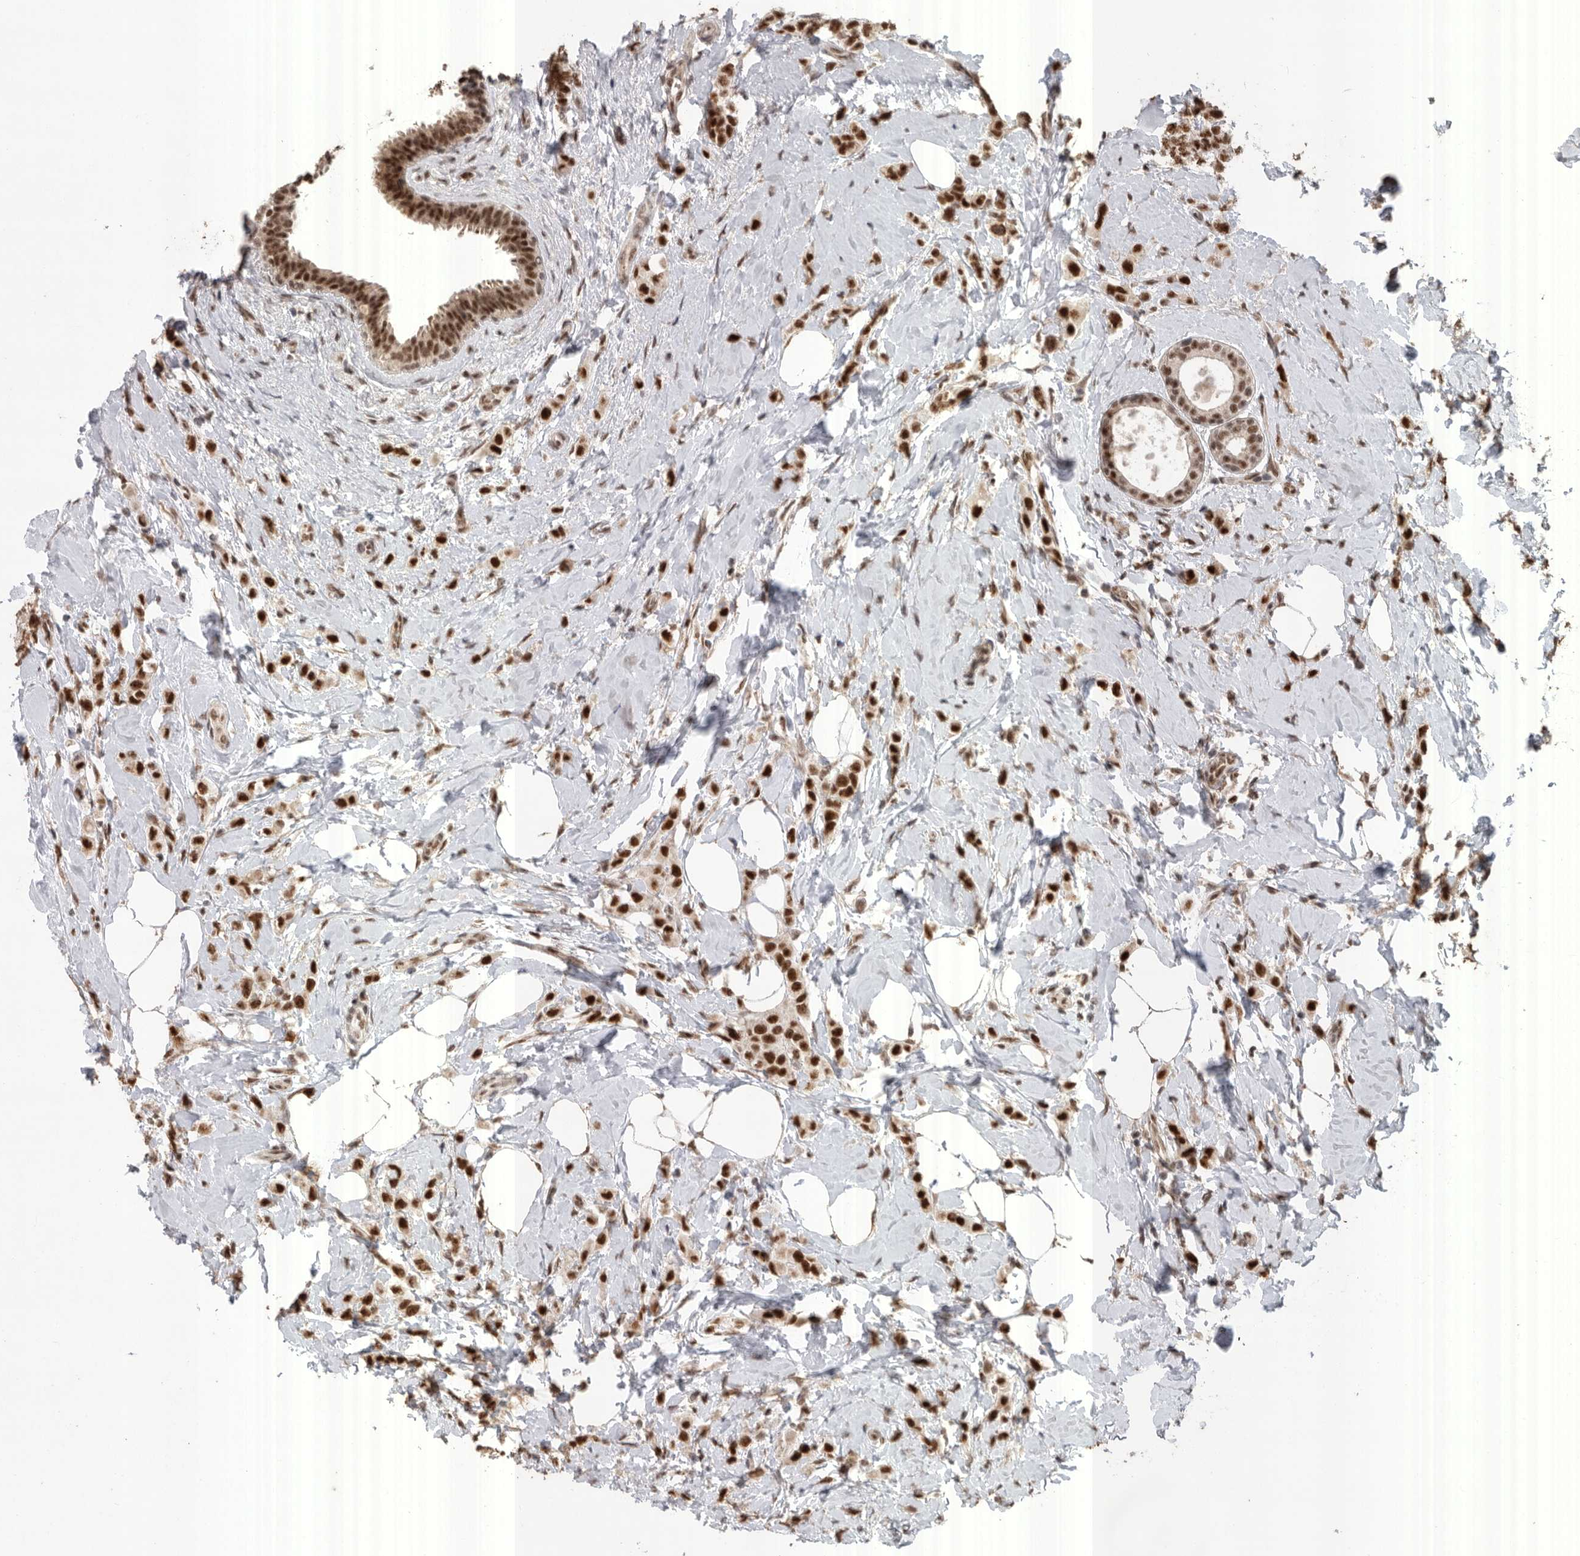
{"staining": {"intensity": "strong", "quantity": ">75%", "location": "nuclear"}, "tissue": "breast cancer", "cell_type": "Tumor cells", "image_type": "cancer", "snomed": [{"axis": "morphology", "description": "Lobular carcinoma"}, {"axis": "topography", "description": "Breast"}], "caption": "Immunohistochemistry image of breast cancer stained for a protein (brown), which demonstrates high levels of strong nuclear positivity in approximately >75% of tumor cells.", "gene": "PPP1R10", "patient": {"sex": "female", "age": 47}}